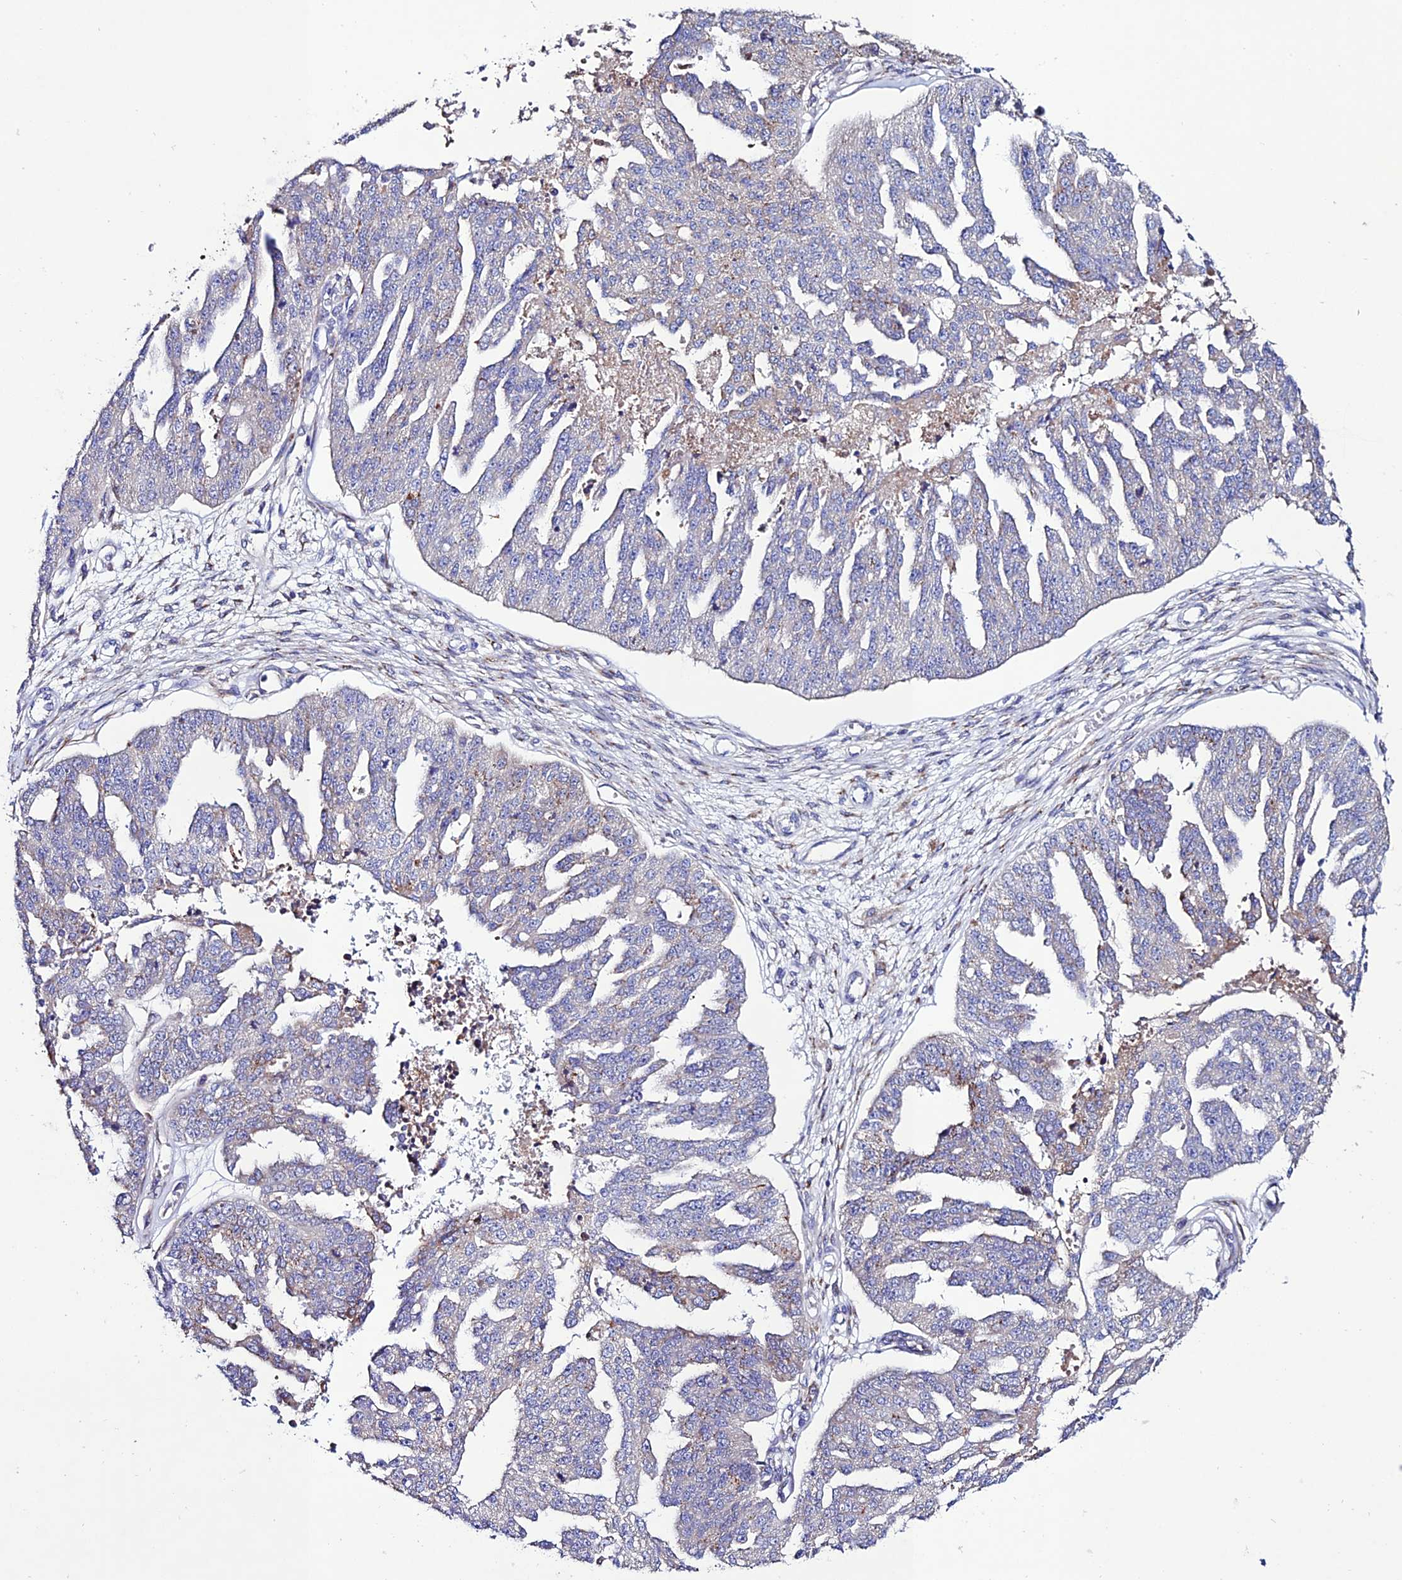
{"staining": {"intensity": "negative", "quantity": "none", "location": "none"}, "tissue": "ovarian cancer", "cell_type": "Tumor cells", "image_type": "cancer", "snomed": [{"axis": "morphology", "description": "Cystadenocarcinoma, serous, NOS"}, {"axis": "topography", "description": "Ovary"}], "caption": "A high-resolution photomicrograph shows immunohistochemistry (IHC) staining of ovarian cancer (serous cystadenocarcinoma), which shows no significant positivity in tumor cells.", "gene": "OR51Q1", "patient": {"sex": "female", "age": 58}}